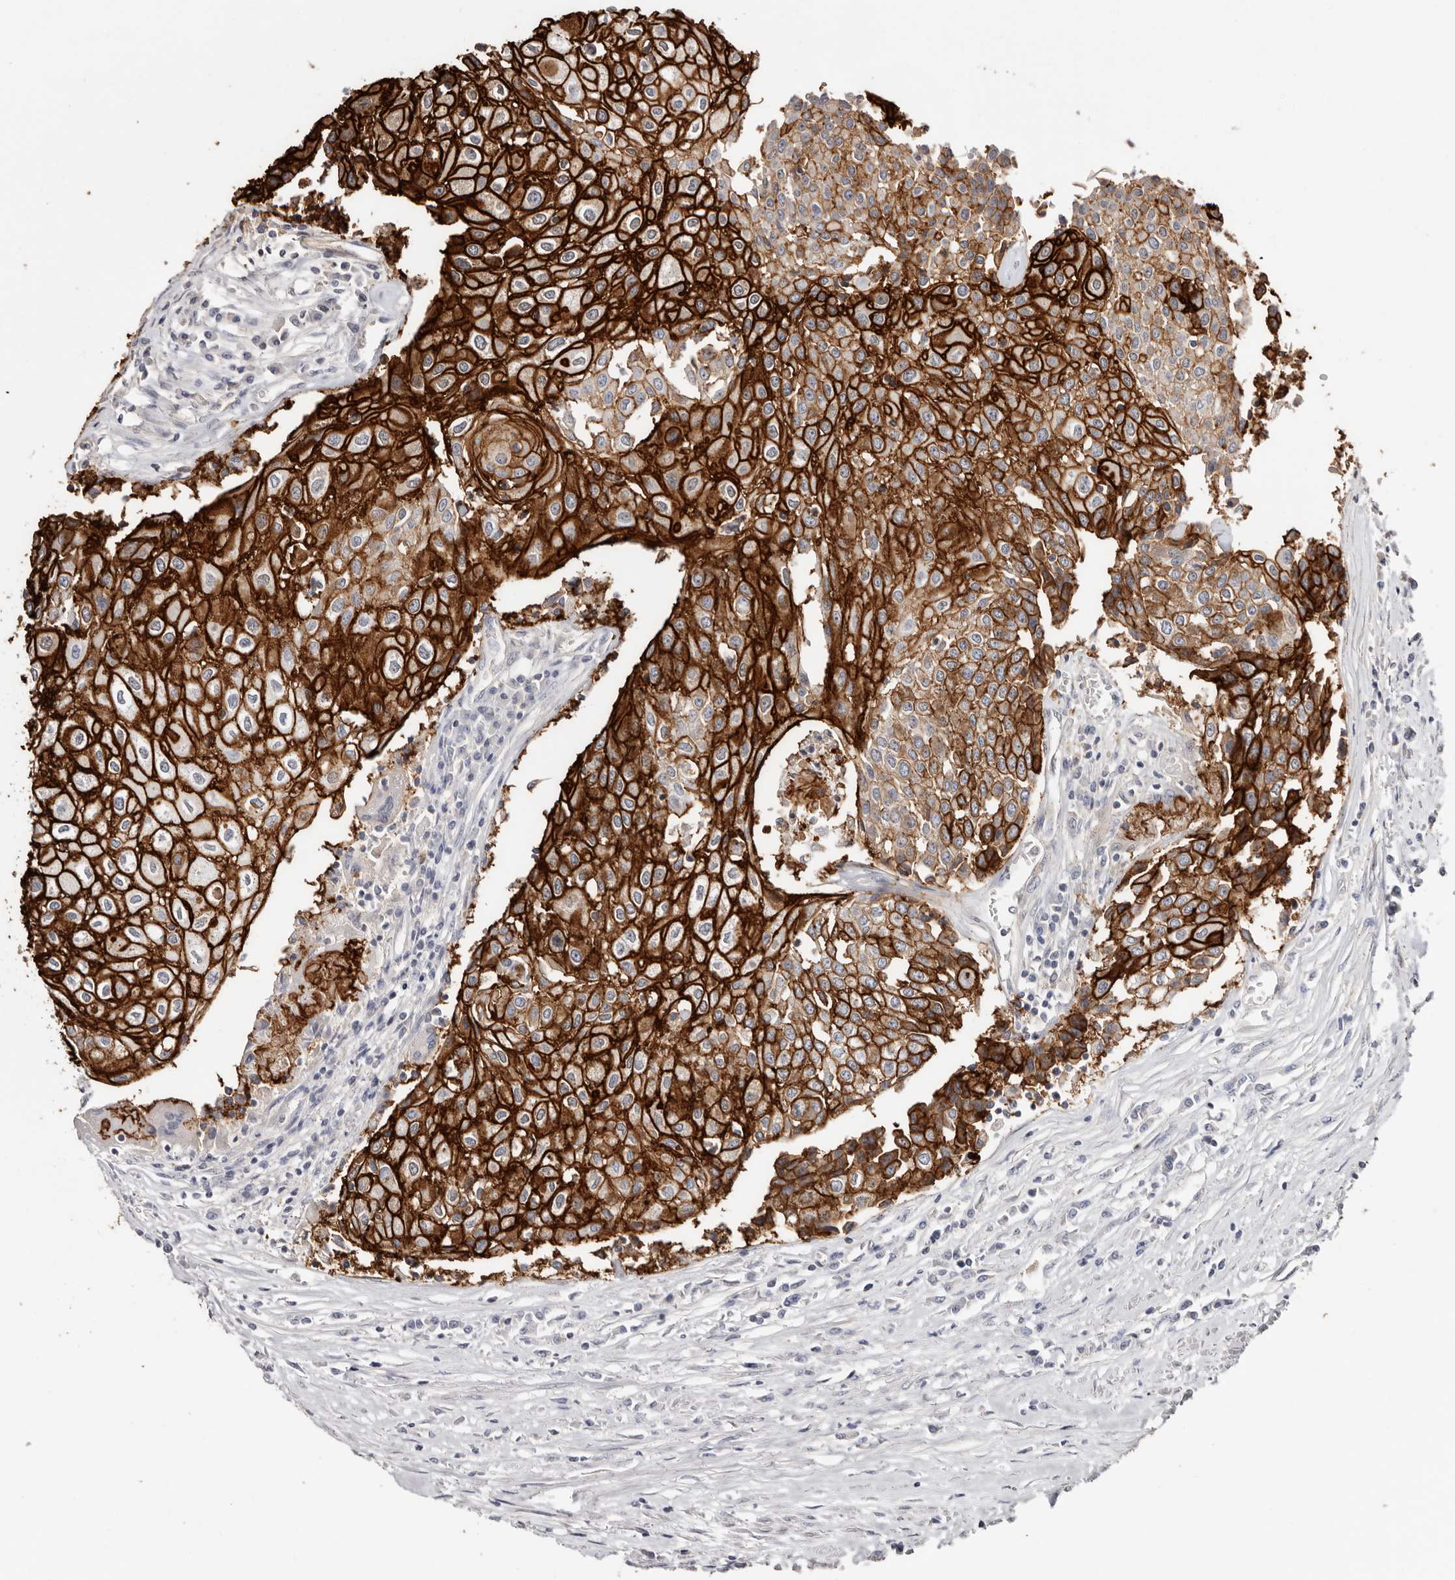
{"staining": {"intensity": "strong", "quantity": ">75%", "location": "cytoplasmic/membranous"}, "tissue": "urothelial cancer", "cell_type": "Tumor cells", "image_type": "cancer", "snomed": [{"axis": "morphology", "description": "Urothelial carcinoma, High grade"}, {"axis": "topography", "description": "Urinary bladder"}], "caption": "A photomicrograph of urothelial cancer stained for a protein displays strong cytoplasmic/membranous brown staining in tumor cells.", "gene": "S100A14", "patient": {"sex": "female", "age": 85}}